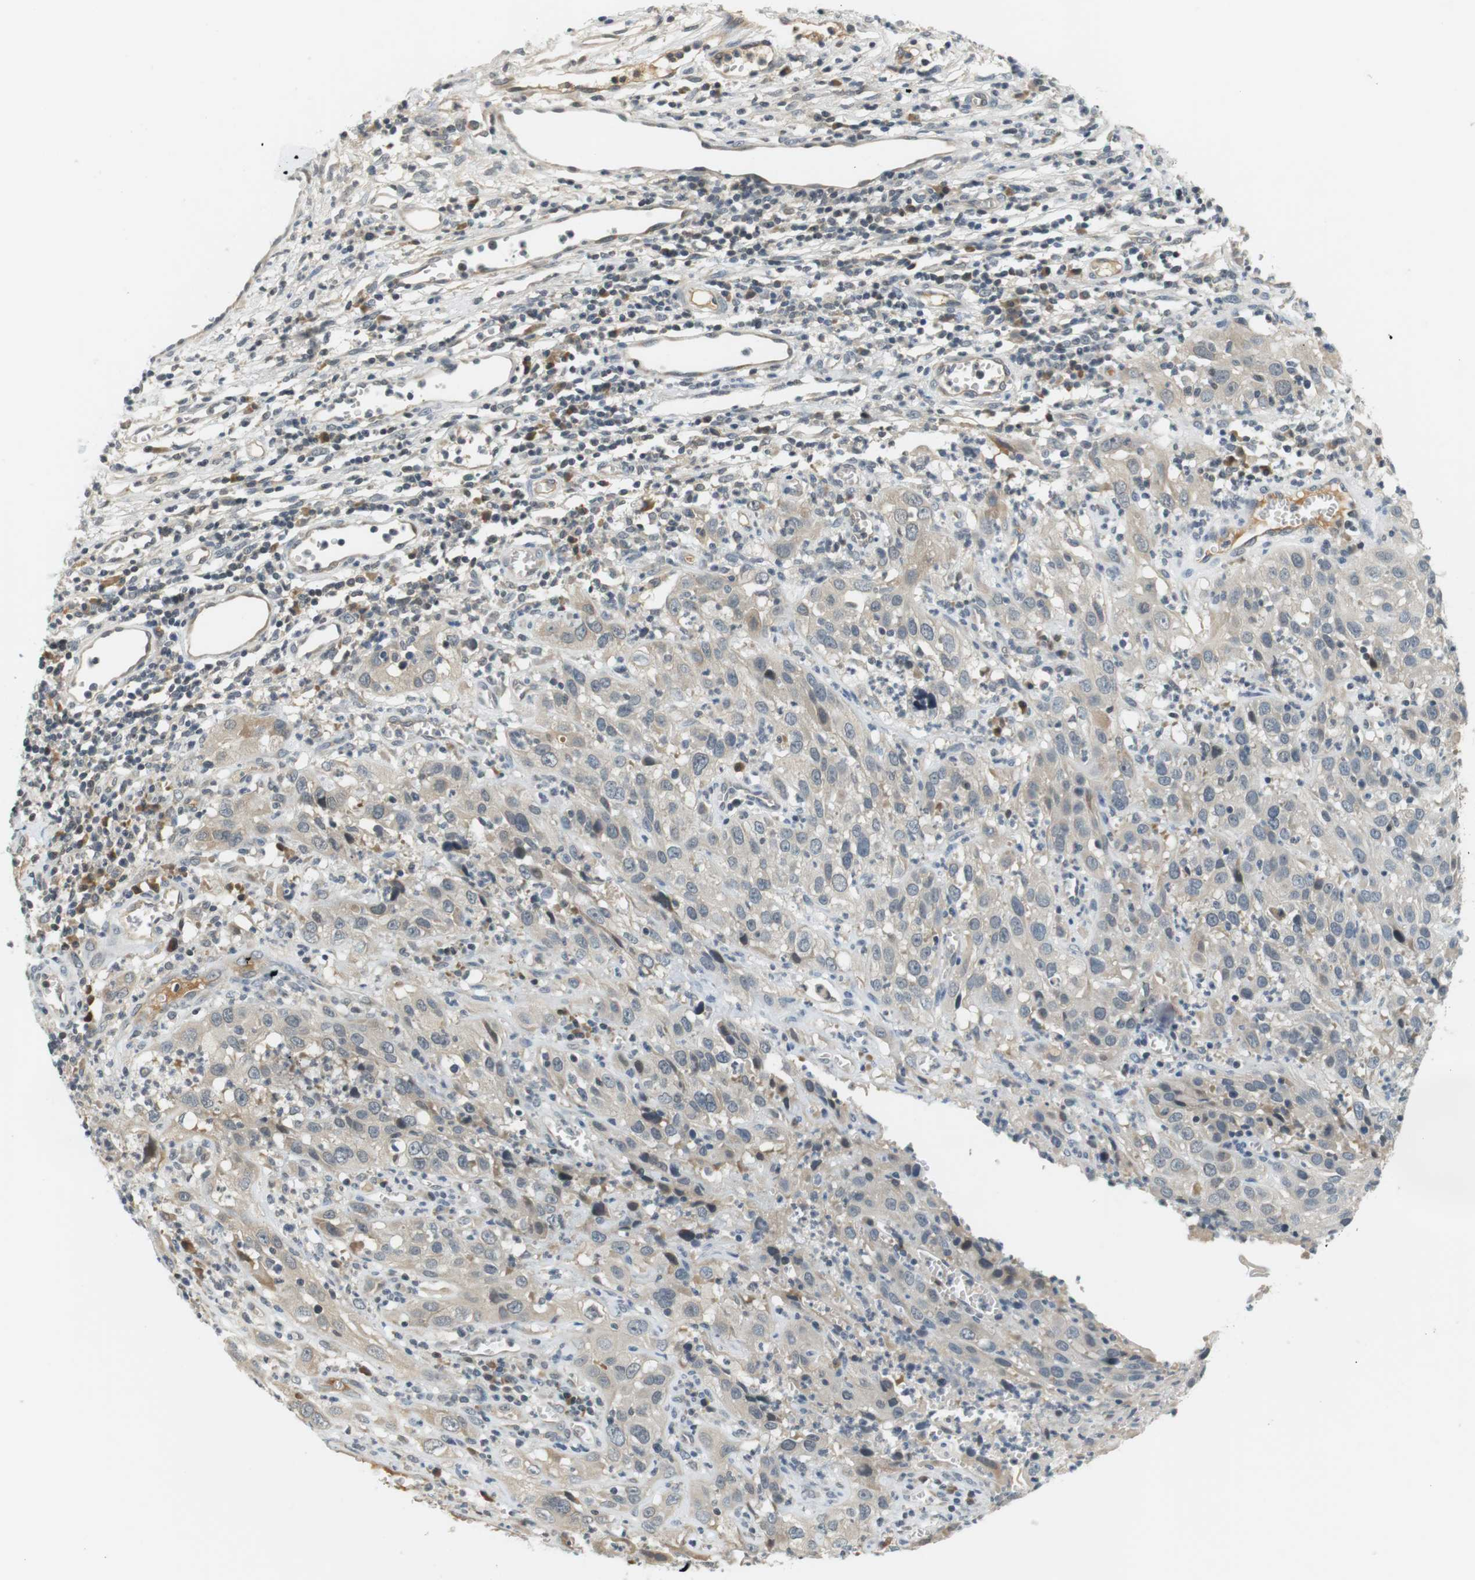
{"staining": {"intensity": "weak", "quantity": "25%-75%", "location": "cytoplasmic/membranous"}, "tissue": "cervical cancer", "cell_type": "Tumor cells", "image_type": "cancer", "snomed": [{"axis": "morphology", "description": "Squamous cell carcinoma, NOS"}, {"axis": "topography", "description": "Cervix"}], "caption": "Protein expression analysis of human cervical cancer reveals weak cytoplasmic/membranous positivity in approximately 25%-75% of tumor cells. Immunohistochemistry (ihc) stains the protein in brown and the nuclei are stained blue.", "gene": "WNT7A", "patient": {"sex": "female", "age": 32}}